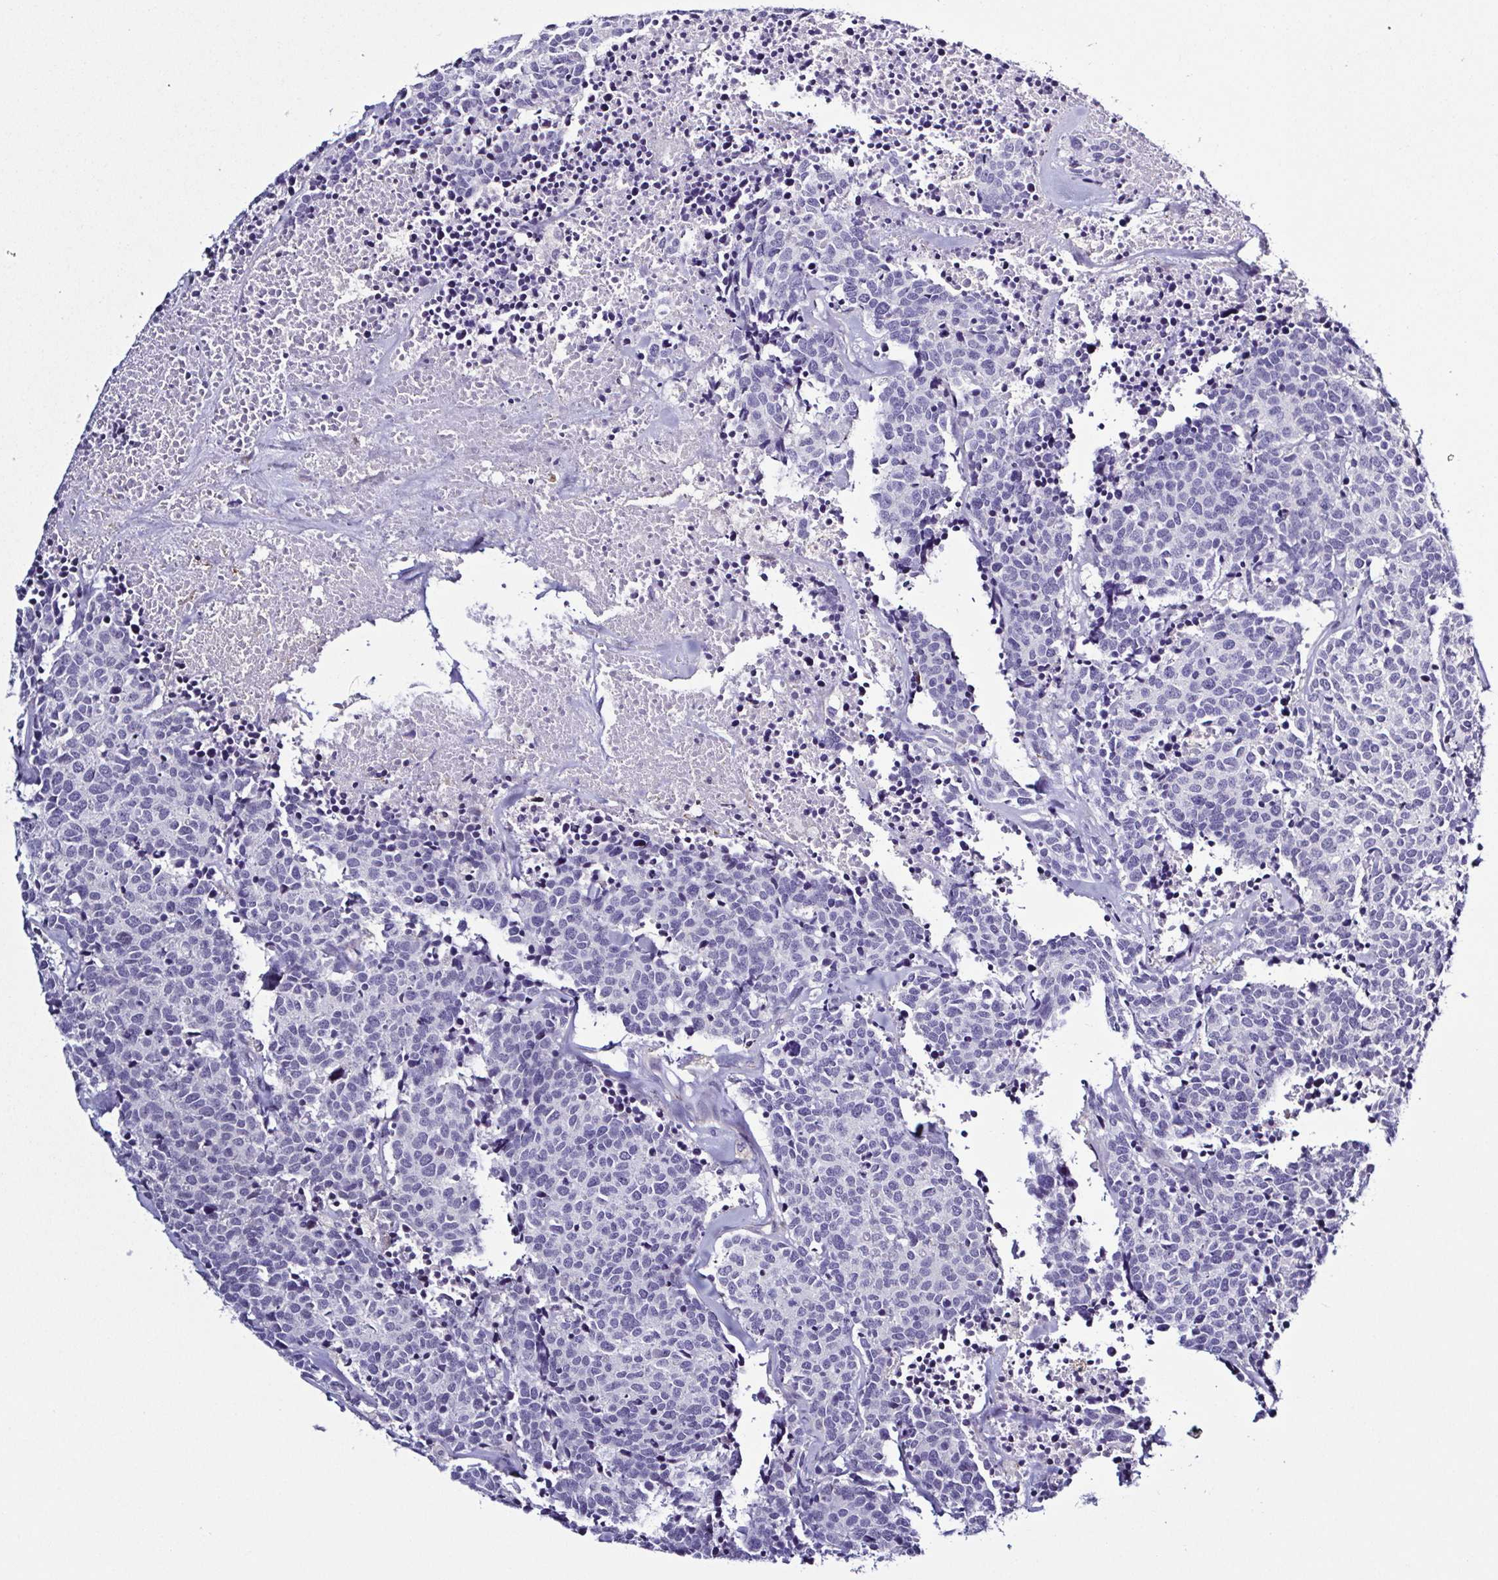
{"staining": {"intensity": "negative", "quantity": "none", "location": "none"}, "tissue": "carcinoid", "cell_type": "Tumor cells", "image_type": "cancer", "snomed": [{"axis": "morphology", "description": "Carcinoid, malignant, NOS"}, {"axis": "topography", "description": "Skin"}], "caption": "Immunohistochemical staining of carcinoid reveals no significant positivity in tumor cells.", "gene": "TNNT2", "patient": {"sex": "female", "age": 79}}